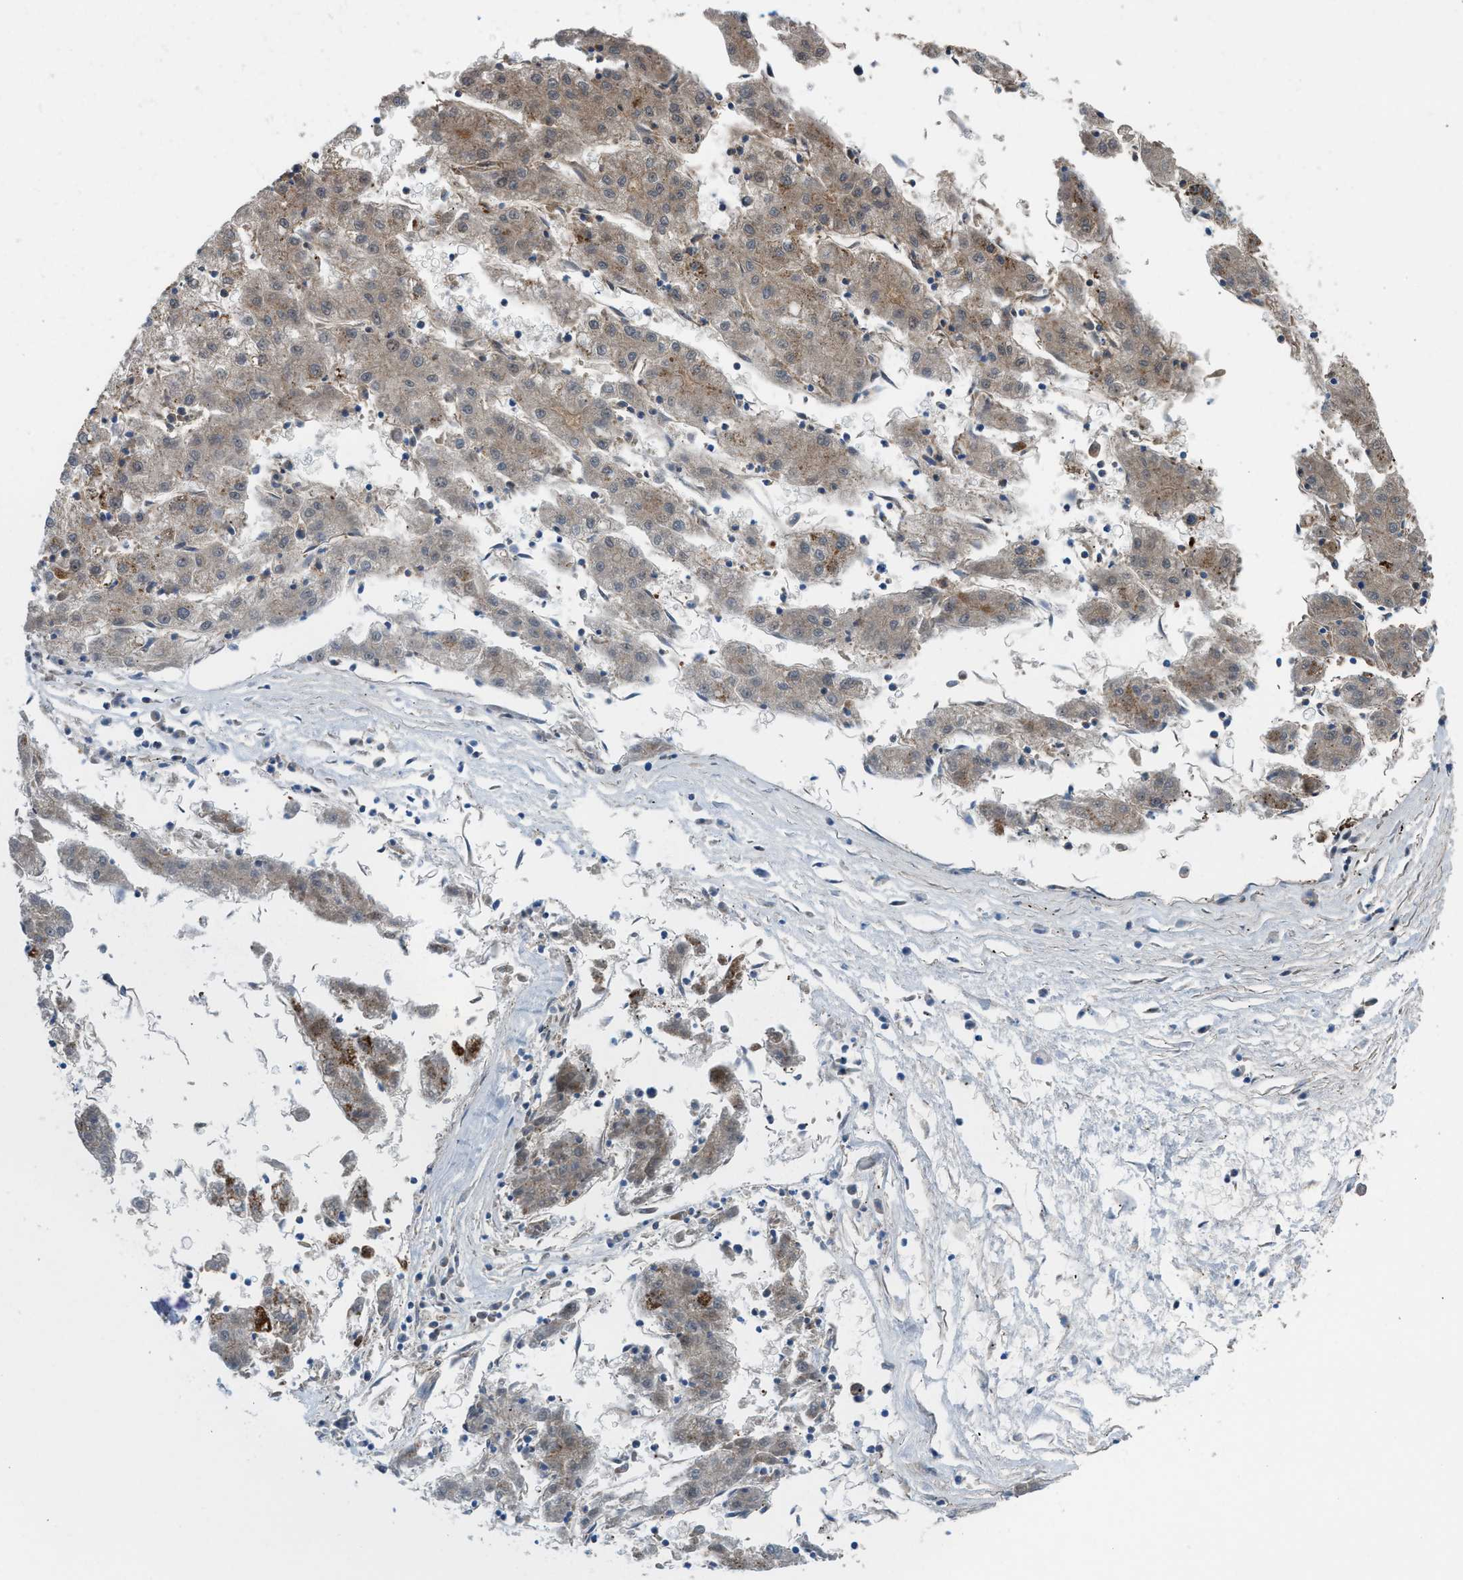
{"staining": {"intensity": "weak", "quantity": ">75%", "location": "cytoplasmic/membranous"}, "tissue": "liver cancer", "cell_type": "Tumor cells", "image_type": "cancer", "snomed": [{"axis": "morphology", "description": "Carcinoma, Hepatocellular, NOS"}, {"axis": "topography", "description": "Liver"}], "caption": "Liver hepatocellular carcinoma stained with a protein marker shows weak staining in tumor cells.", "gene": "SLC10A3", "patient": {"sex": "male", "age": 72}}